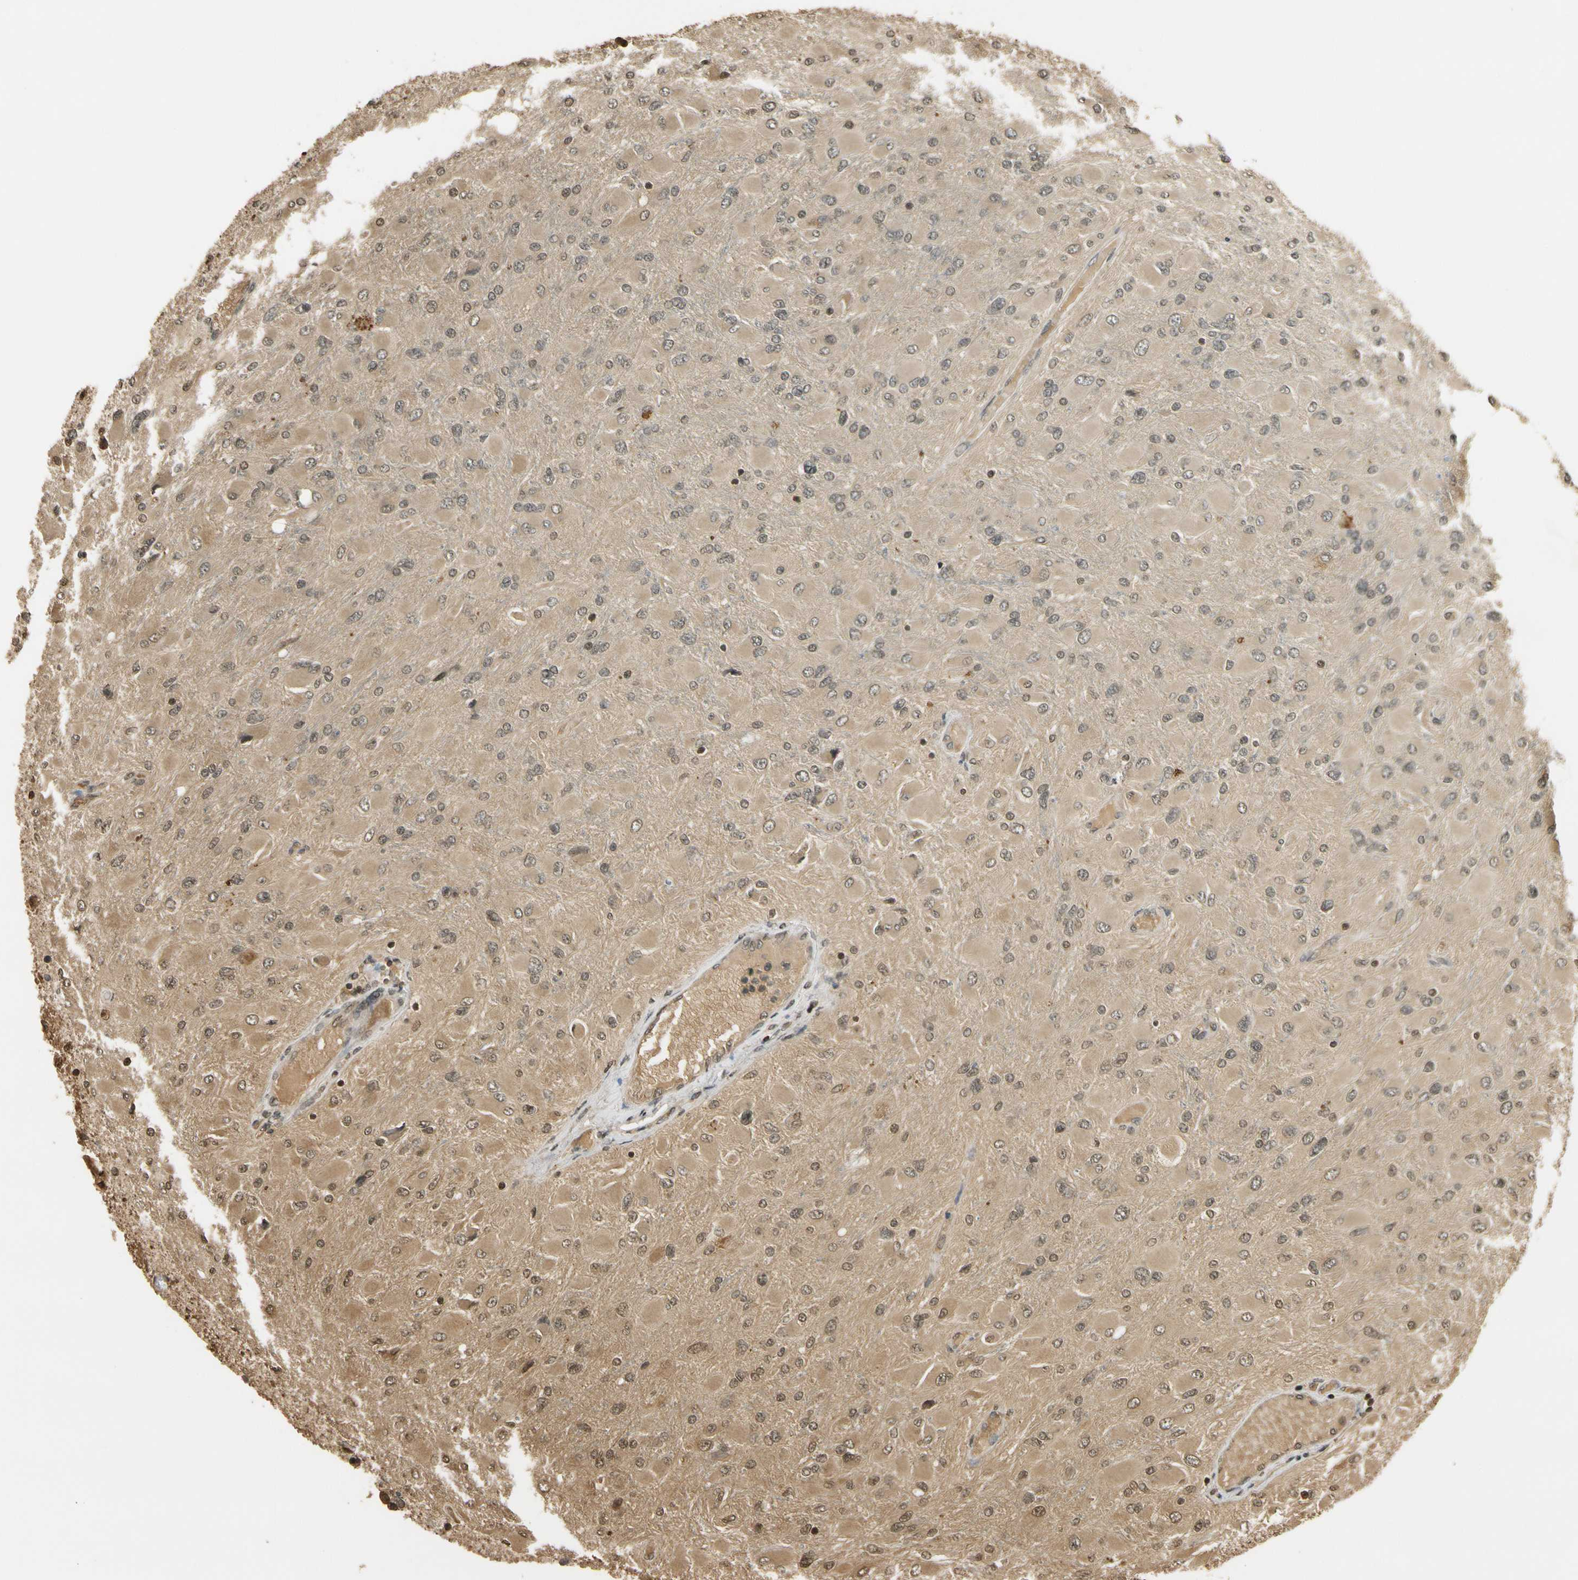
{"staining": {"intensity": "moderate", "quantity": ">75%", "location": "cytoplasmic/membranous"}, "tissue": "glioma", "cell_type": "Tumor cells", "image_type": "cancer", "snomed": [{"axis": "morphology", "description": "Glioma, malignant, High grade"}, {"axis": "topography", "description": "Cerebral cortex"}], "caption": "A high-resolution histopathology image shows IHC staining of glioma, which displays moderate cytoplasmic/membranous staining in about >75% of tumor cells.", "gene": "SOD1", "patient": {"sex": "female", "age": 36}}